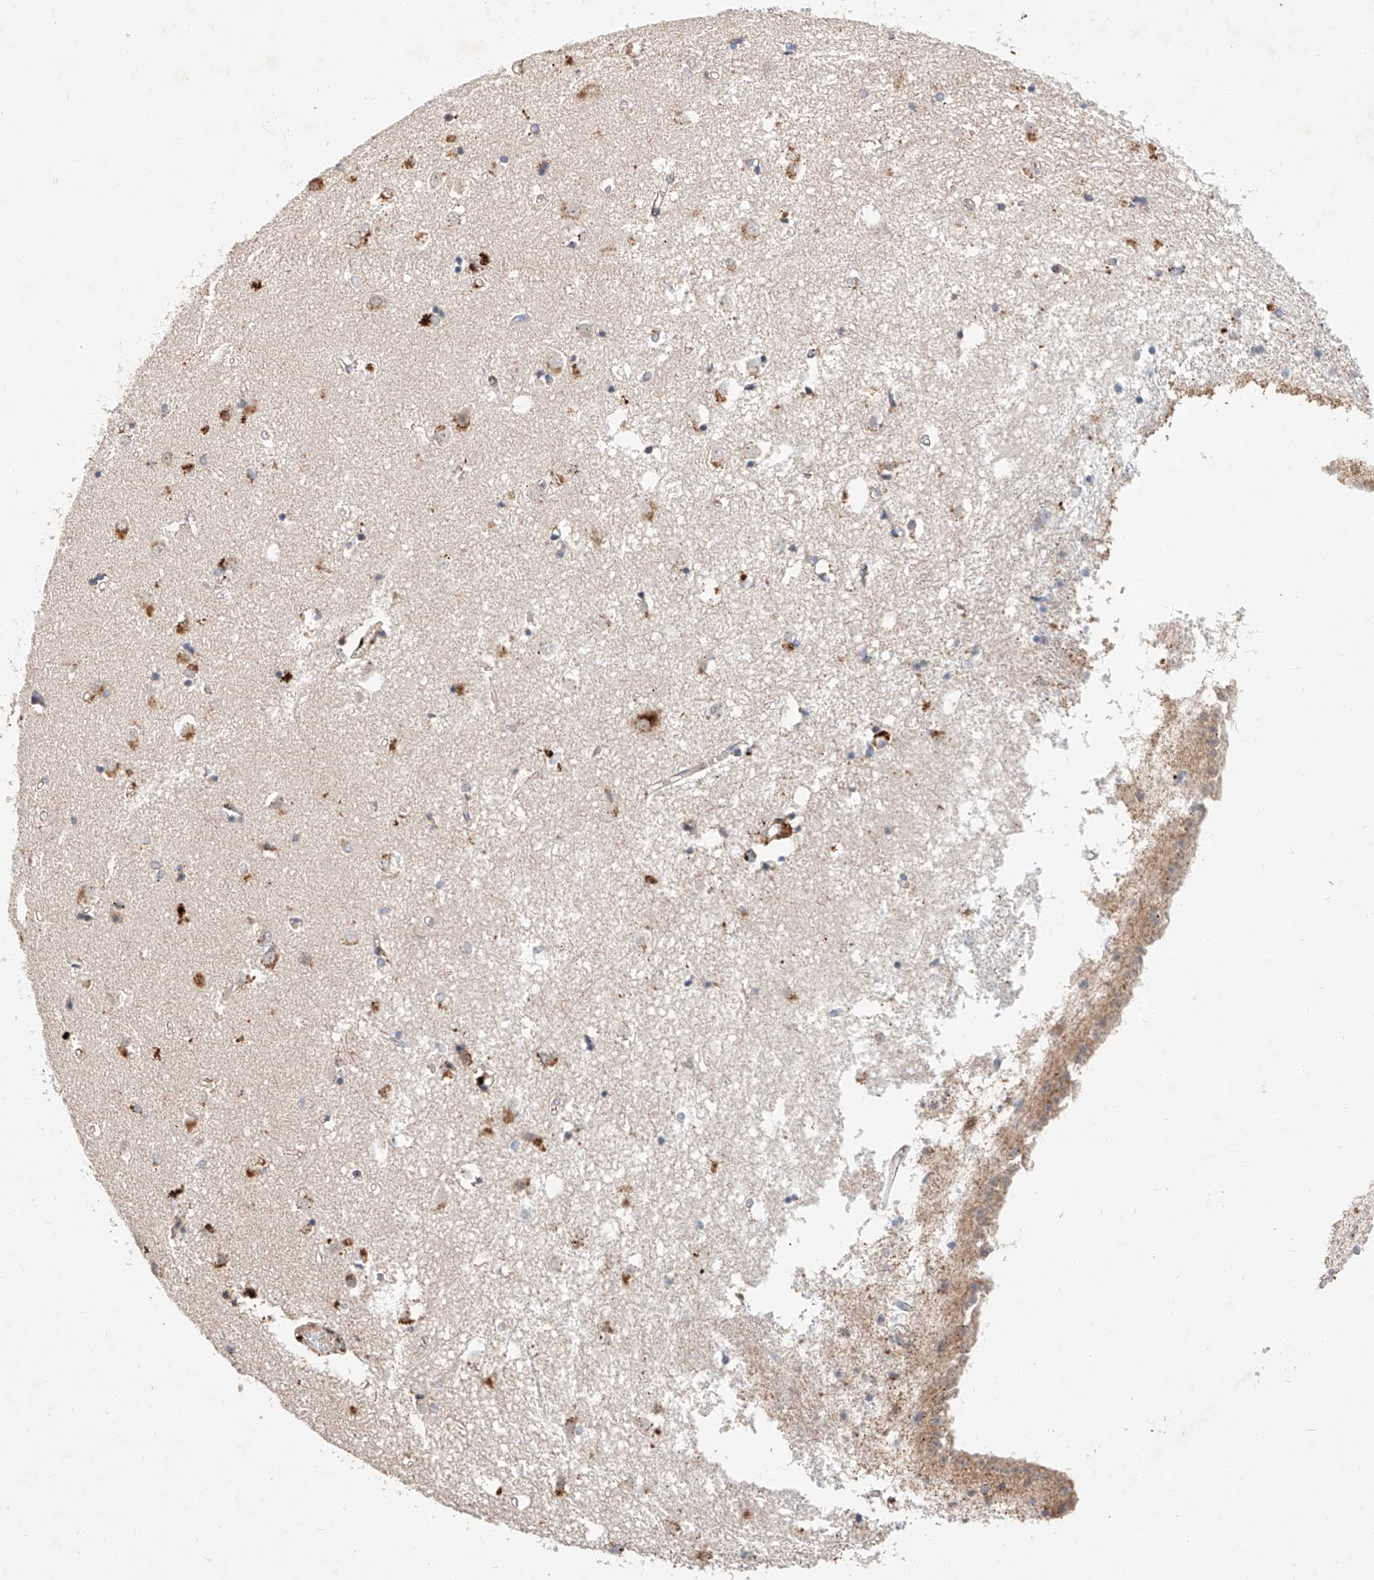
{"staining": {"intensity": "negative", "quantity": "none", "location": "none"}, "tissue": "caudate", "cell_type": "Glial cells", "image_type": "normal", "snomed": [{"axis": "morphology", "description": "Normal tissue, NOS"}, {"axis": "topography", "description": "Lateral ventricle wall"}], "caption": "Glial cells show no significant staining in unremarkable caudate.", "gene": "SUSD6", "patient": {"sex": "male", "age": 45}}